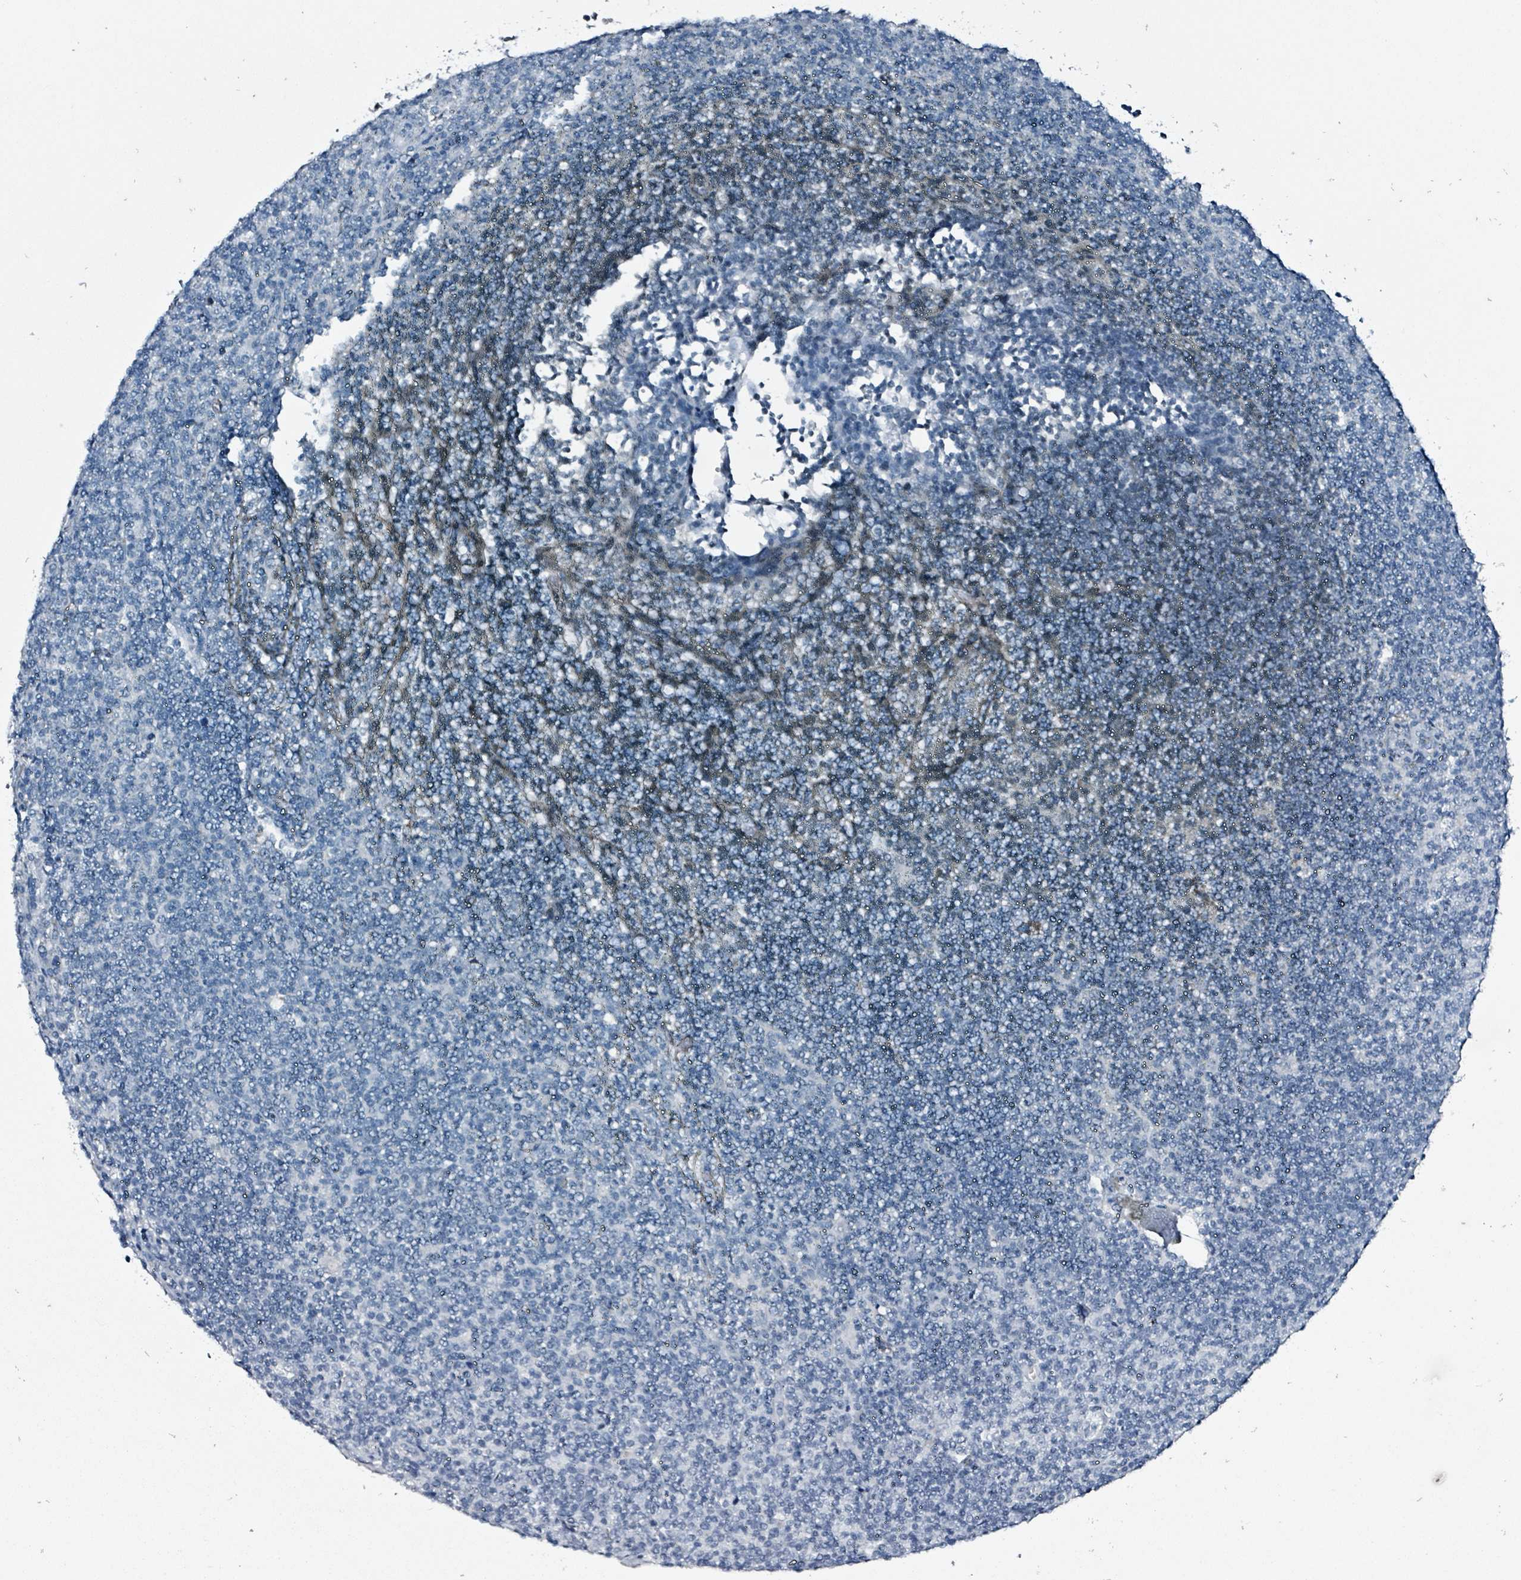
{"staining": {"intensity": "negative", "quantity": "none", "location": "none"}, "tissue": "lymphoma", "cell_type": "Tumor cells", "image_type": "cancer", "snomed": [{"axis": "morphology", "description": "Hodgkin's disease, NOS"}, {"axis": "topography", "description": "Lymph node"}], "caption": "Hodgkin's disease was stained to show a protein in brown. There is no significant expression in tumor cells. Nuclei are stained in blue.", "gene": "CA9", "patient": {"sex": "male", "age": 83}}